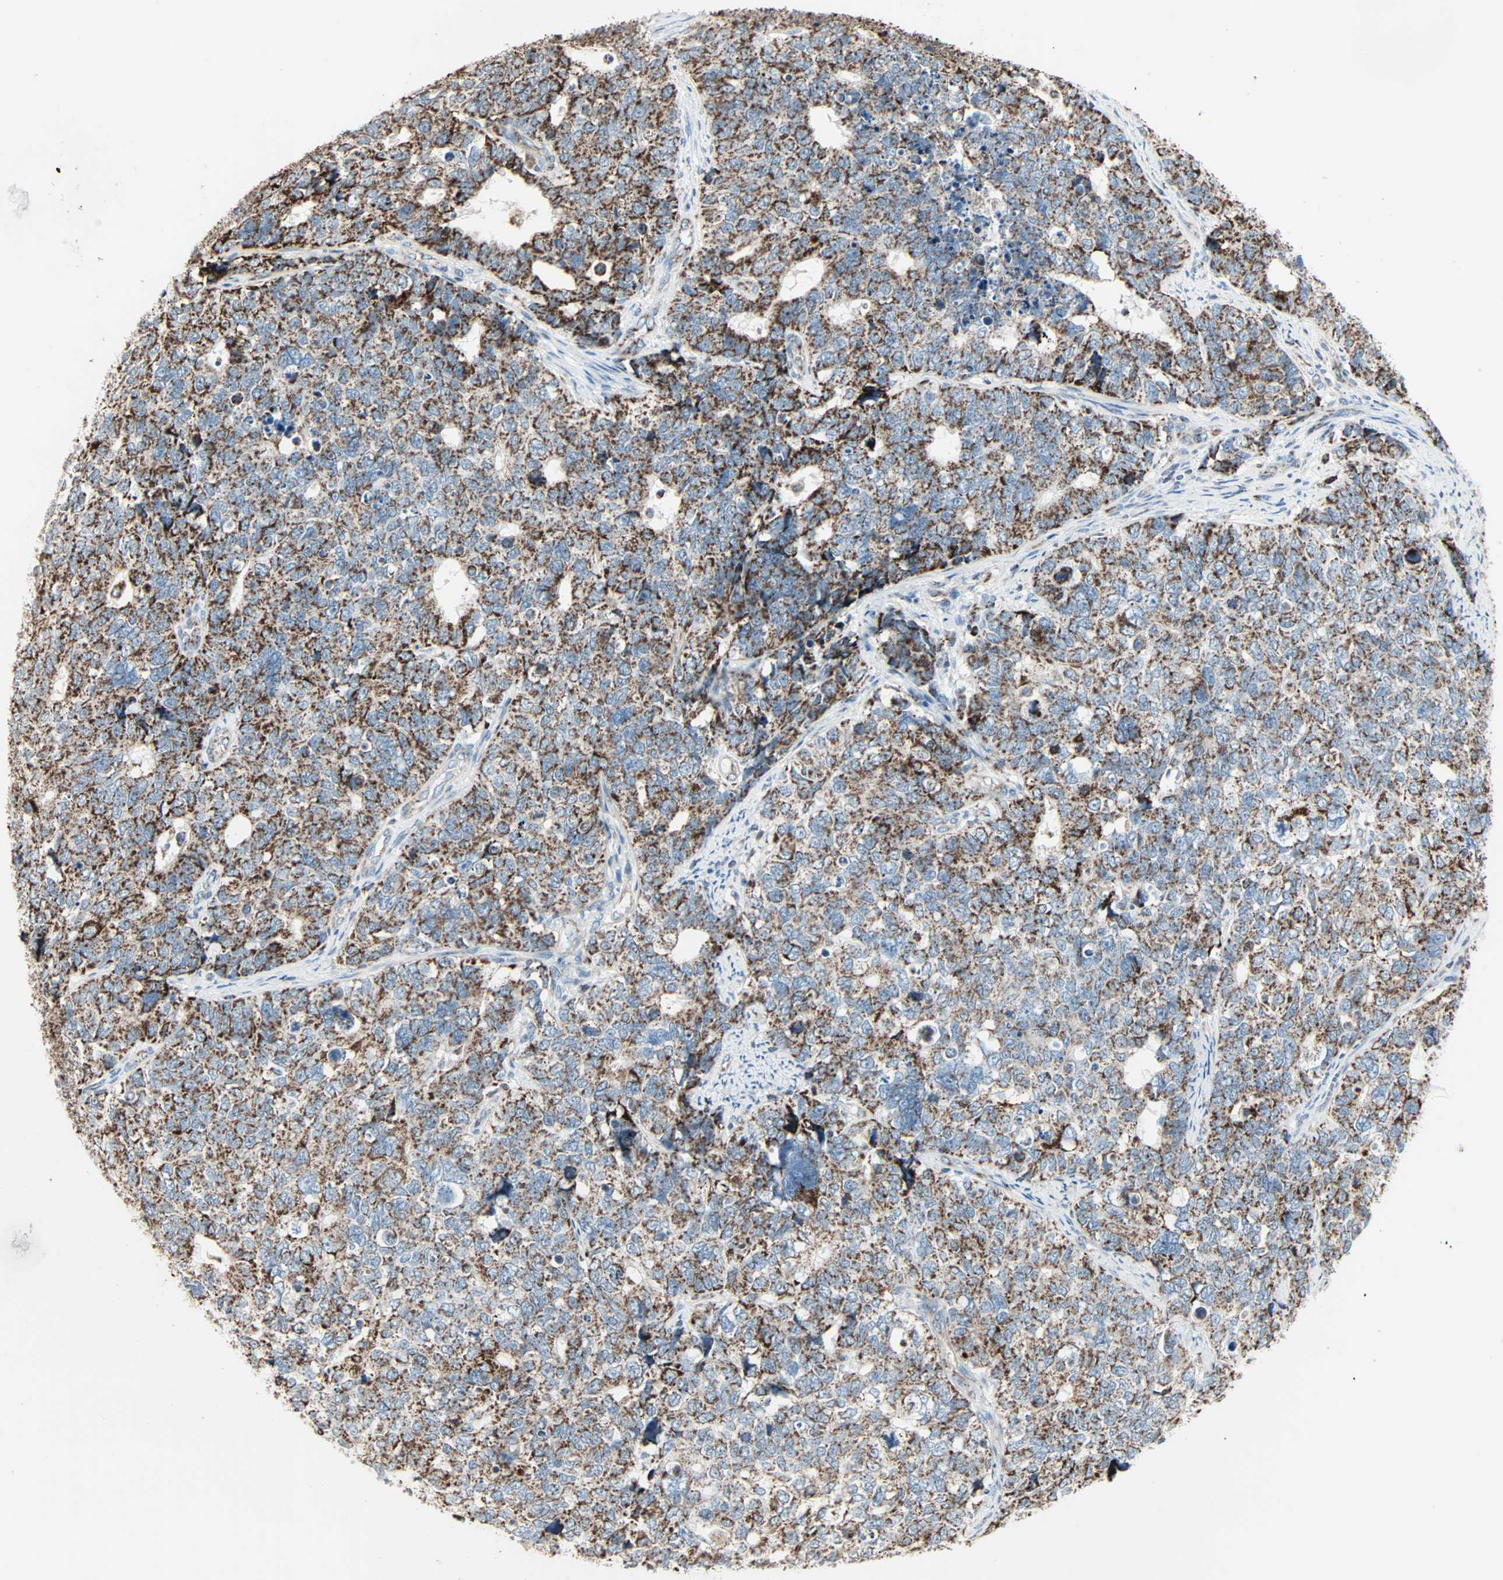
{"staining": {"intensity": "moderate", "quantity": ">75%", "location": "cytoplasmic/membranous"}, "tissue": "cervical cancer", "cell_type": "Tumor cells", "image_type": "cancer", "snomed": [{"axis": "morphology", "description": "Squamous cell carcinoma, NOS"}, {"axis": "topography", "description": "Cervix"}], "caption": "Immunohistochemical staining of human cervical squamous cell carcinoma shows medium levels of moderate cytoplasmic/membranous protein positivity in about >75% of tumor cells.", "gene": "IDH2", "patient": {"sex": "female", "age": 63}}